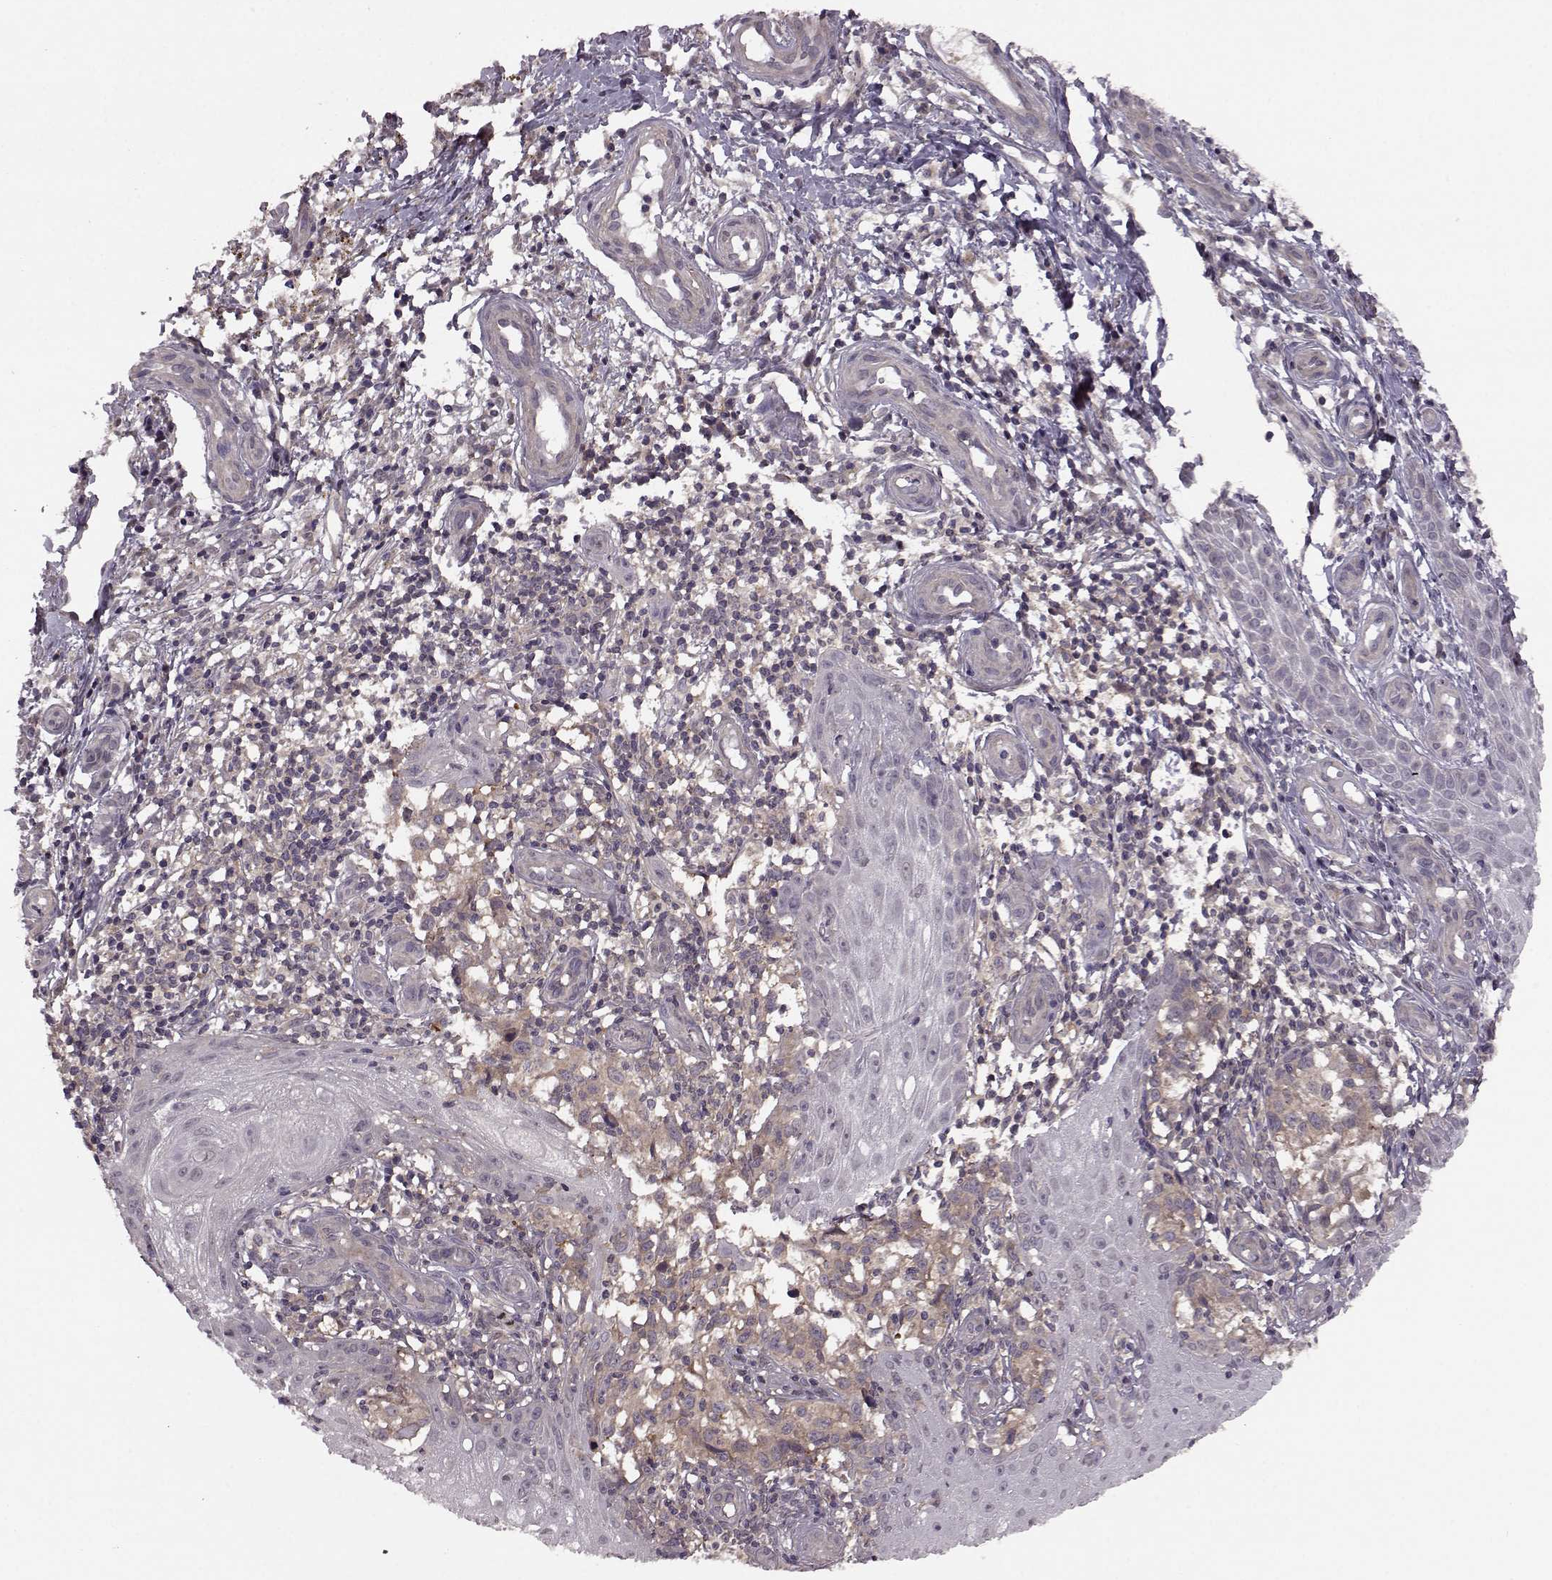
{"staining": {"intensity": "moderate", "quantity": ">75%", "location": "cytoplasmic/membranous"}, "tissue": "melanoma", "cell_type": "Tumor cells", "image_type": "cancer", "snomed": [{"axis": "morphology", "description": "Malignant melanoma, NOS"}, {"axis": "topography", "description": "Skin"}], "caption": "Moderate cytoplasmic/membranous staining is present in about >75% of tumor cells in melanoma. The staining was performed using DAB to visualize the protein expression in brown, while the nuclei were stained in blue with hematoxylin (Magnification: 20x).", "gene": "FNIP2", "patient": {"sex": "female", "age": 53}}